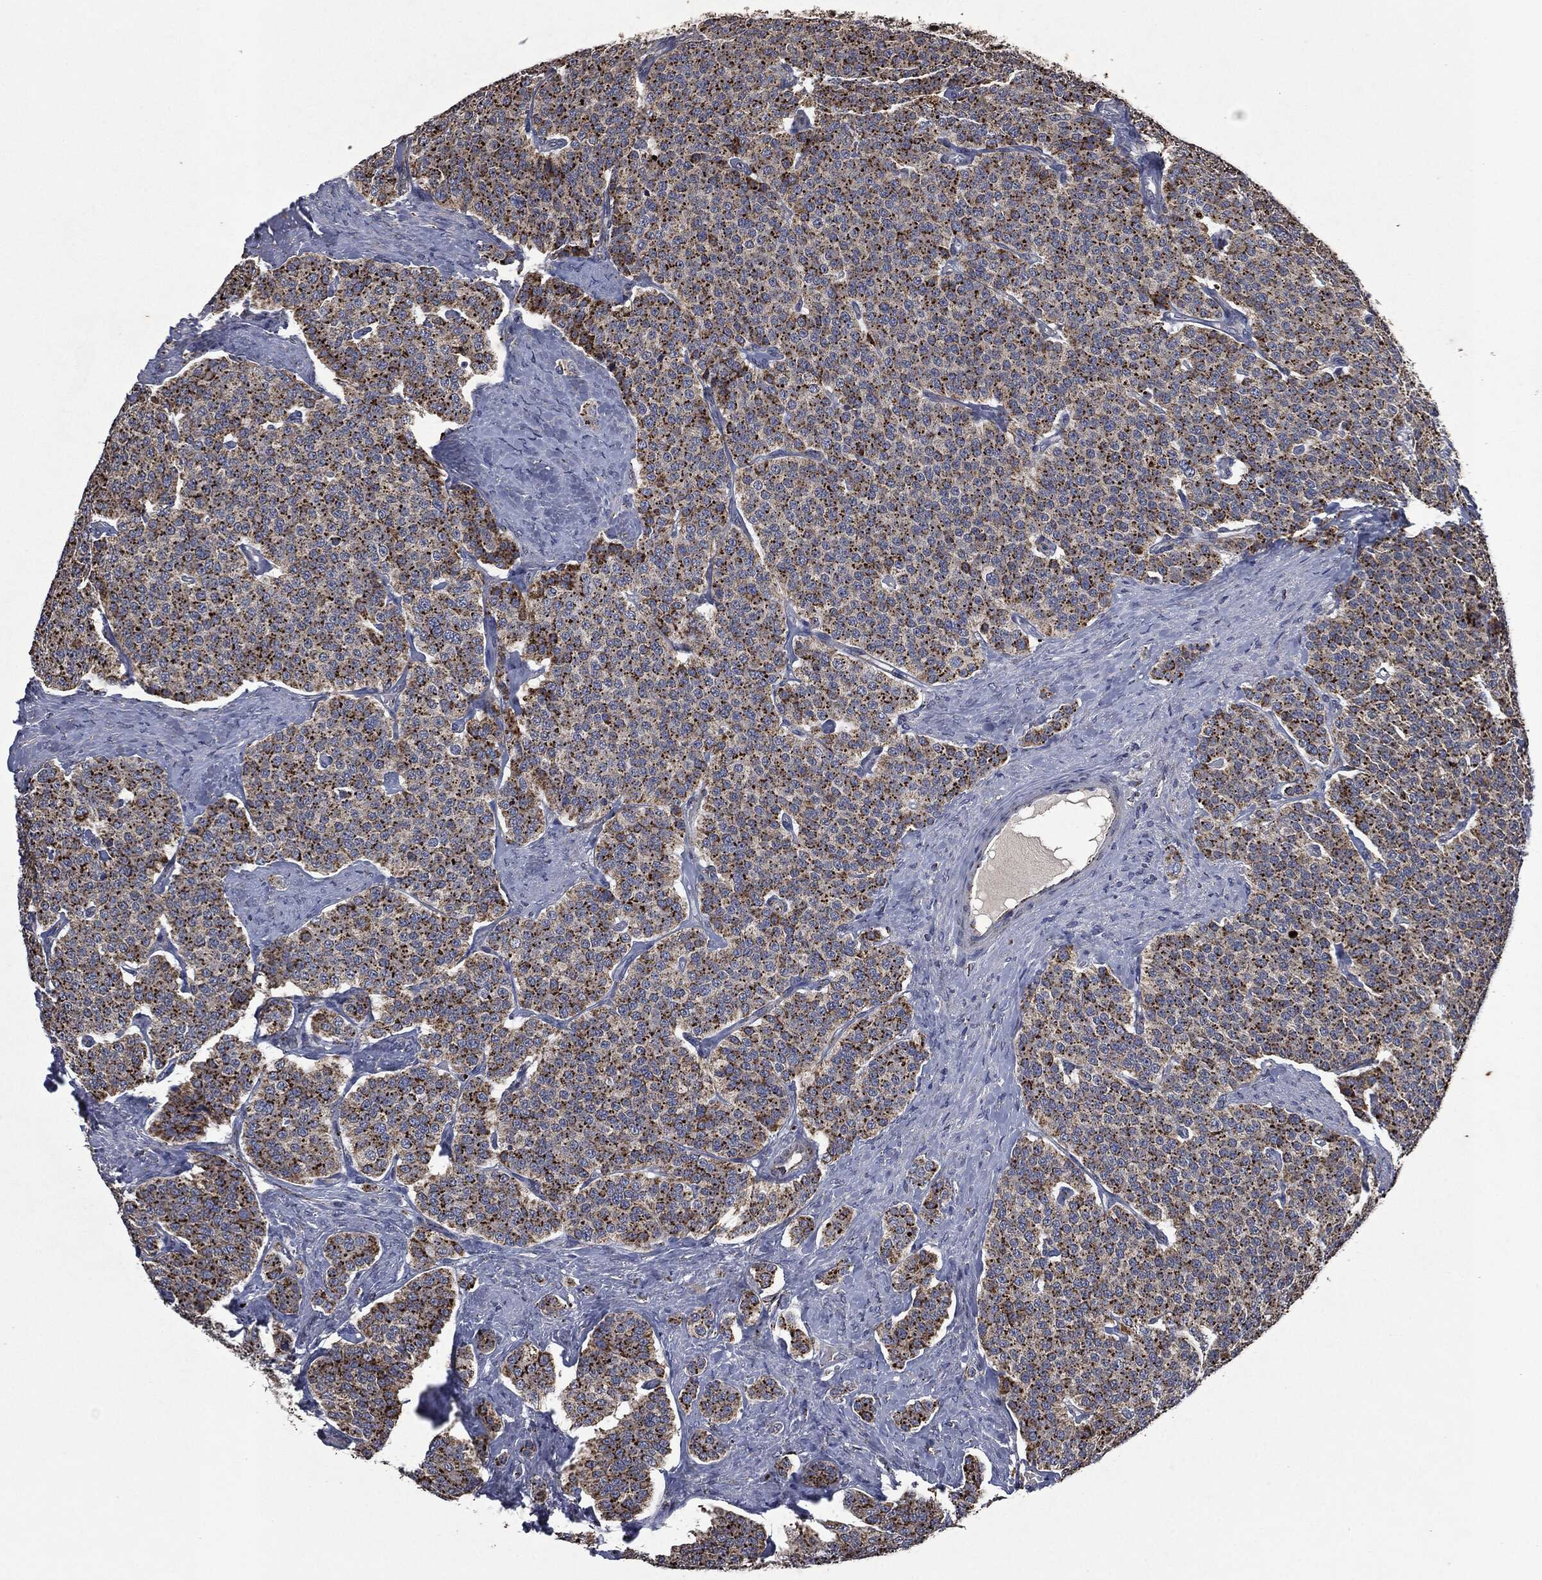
{"staining": {"intensity": "strong", "quantity": ">75%", "location": "cytoplasmic/membranous"}, "tissue": "carcinoid", "cell_type": "Tumor cells", "image_type": "cancer", "snomed": [{"axis": "morphology", "description": "Carcinoid, malignant, NOS"}, {"axis": "topography", "description": "Small intestine"}], "caption": "High-power microscopy captured an IHC micrograph of carcinoid, revealing strong cytoplasmic/membranous staining in about >75% of tumor cells.", "gene": "RYK", "patient": {"sex": "female", "age": 58}}